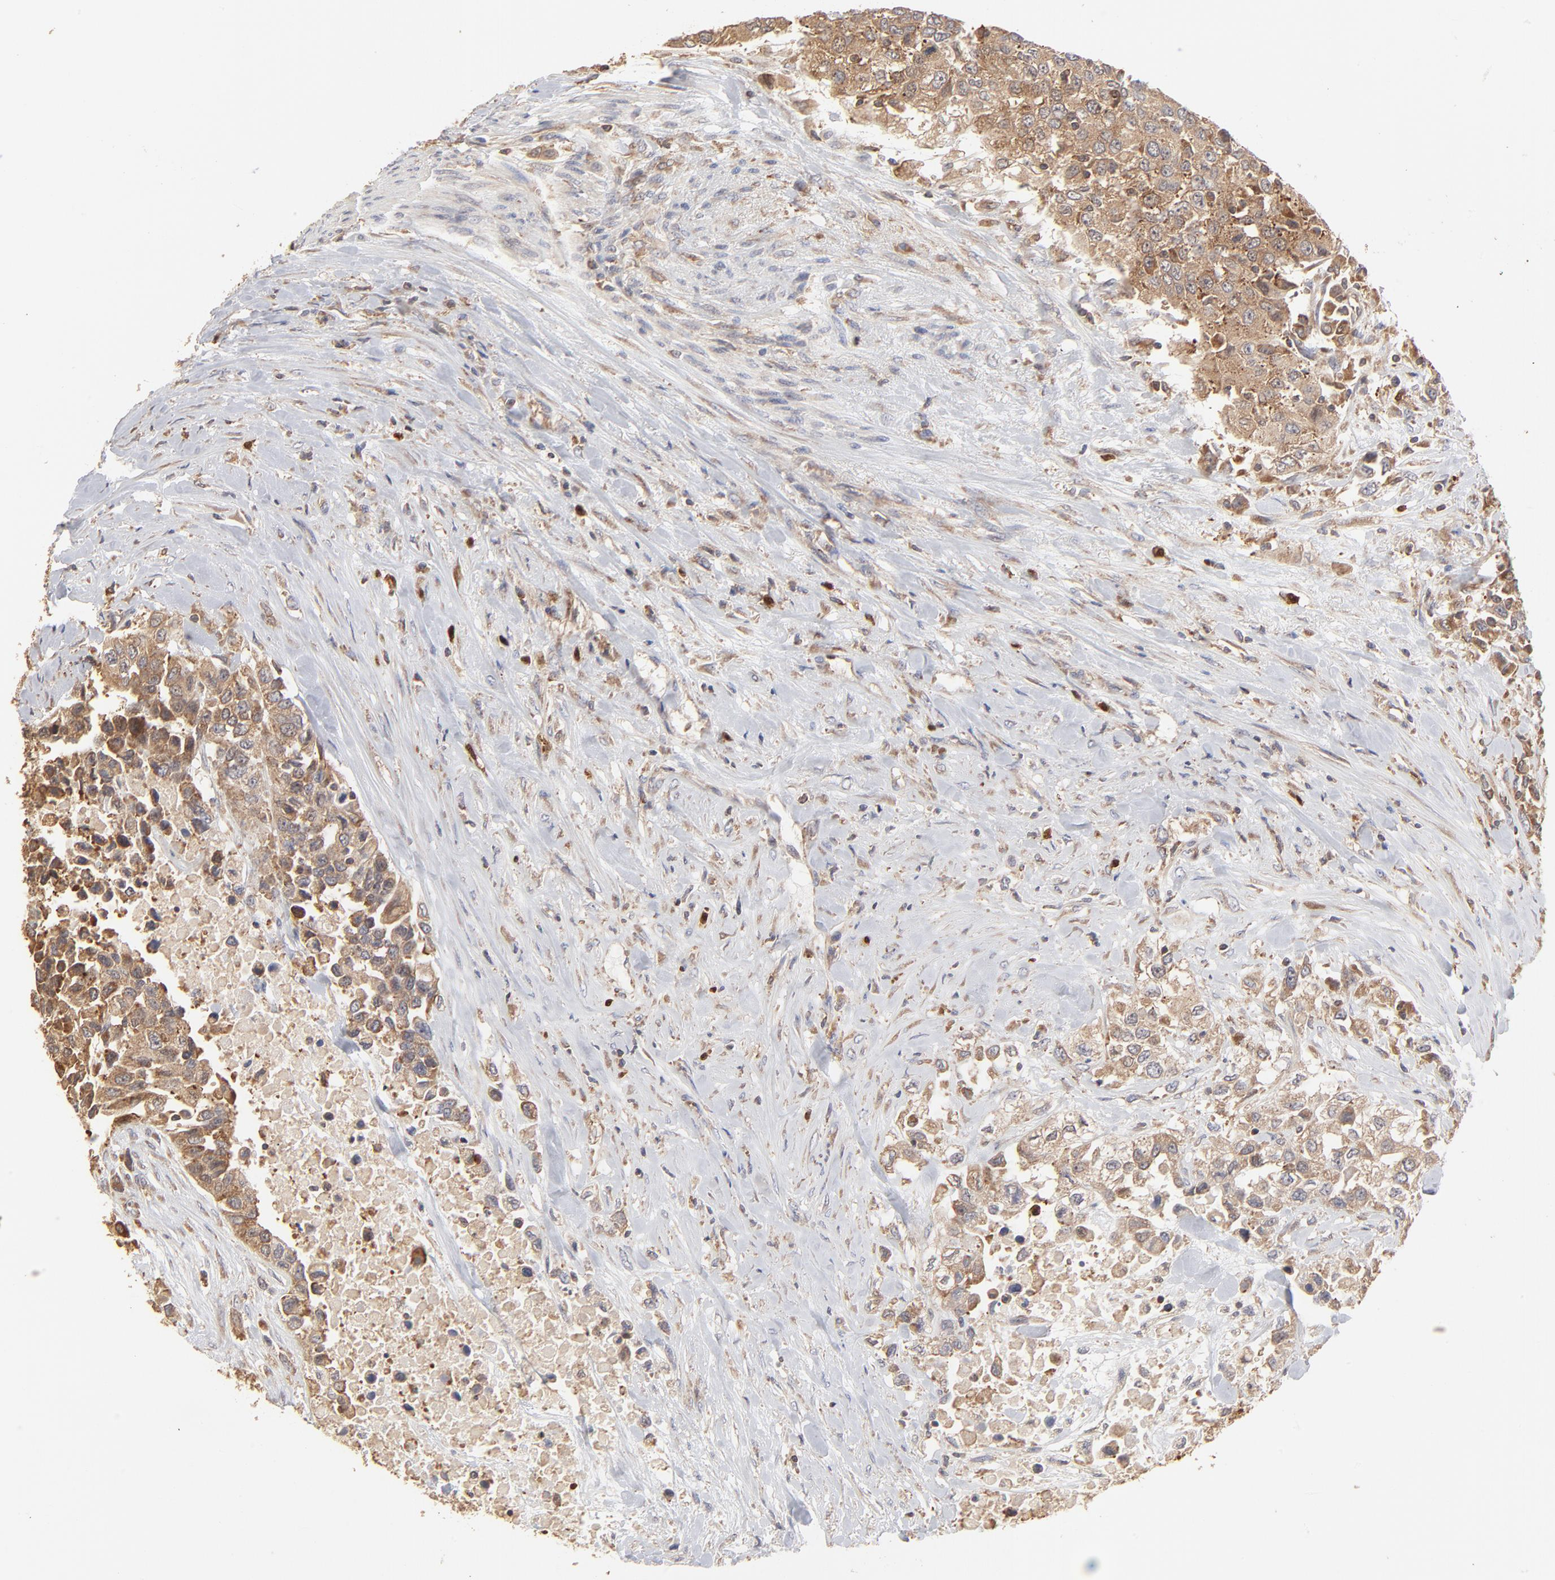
{"staining": {"intensity": "strong", "quantity": ">75%", "location": "cytoplasmic/membranous"}, "tissue": "urothelial cancer", "cell_type": "Tumor cells", "image_type": "cancer", "snomed": [{"axis": "morphology", "description": "Urothelial carcinoma, High grade"}, {"axis": "topography", "description": "Urinary bladder"}], "caption": "Urothelial carcinoma (high-grade) tissue reveals strong cytoplasmic/membranous staining in approximately >75% of tumor cells, visualized by immunohistochemistry. Immunohistochemistry stains the protein in brown and the nuclei are stained blue.", "gene": "RNF213", "patient": {"sex": "female", "age": 80}}